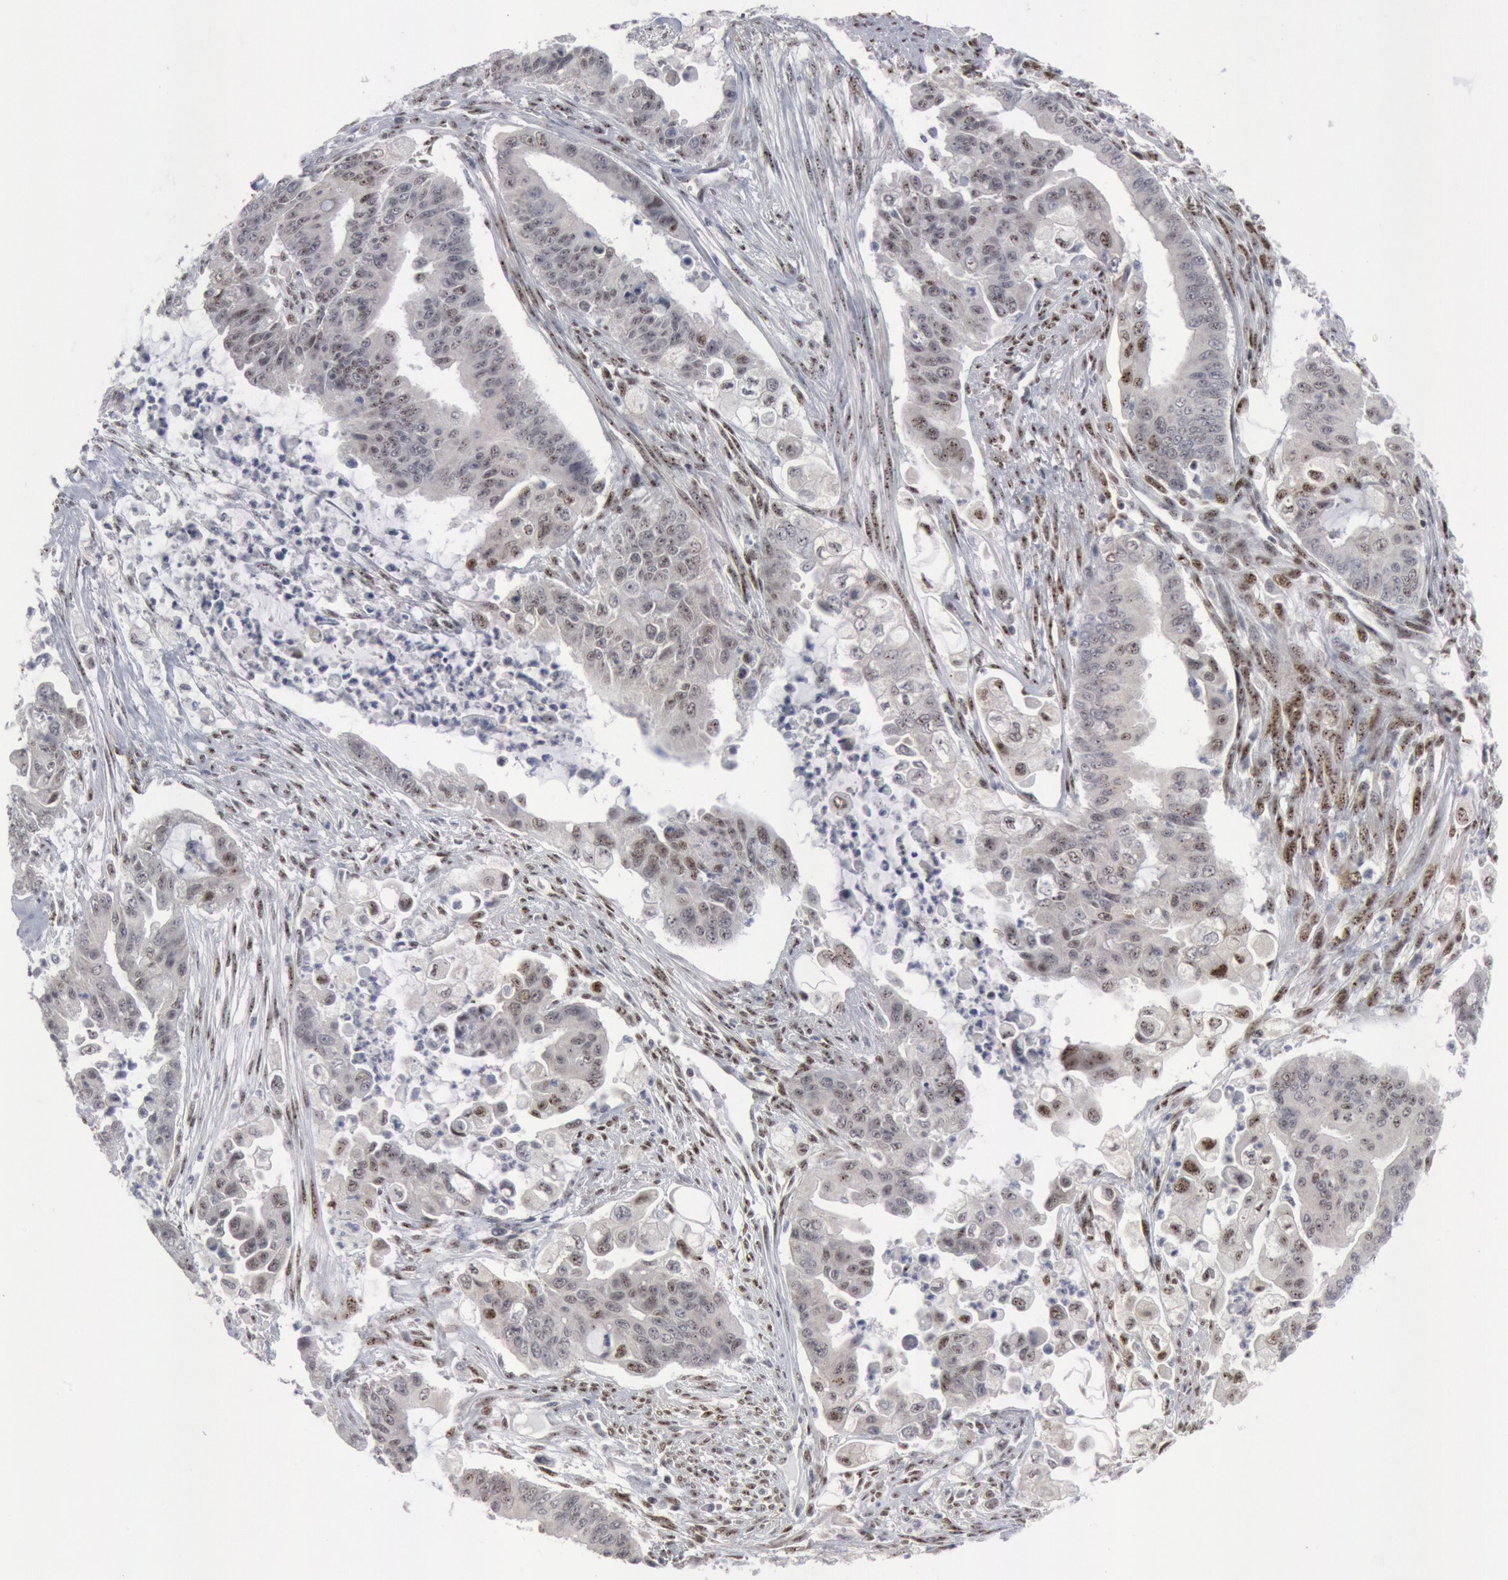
{"staining": {"intensity": "weak", "quantity": "25%-75%", "location": "nuclear"}, "tissue": "endometrial cancer", "cell_type": "Tumor cells", "image_type": "cancer", "snomed": [{"axis": "morphology", "description": "Adenocarcinoma, NOS"}, {"axis": "topography", "description": "Endometrium"}], "caption": "Weak nuclear positivity is present in approximately 25%-75% of tumor cells in endometrial cancer (adenocarcinoma).", "gene": "FOXO1", "patient": {"sex": "female", "age": 75}}